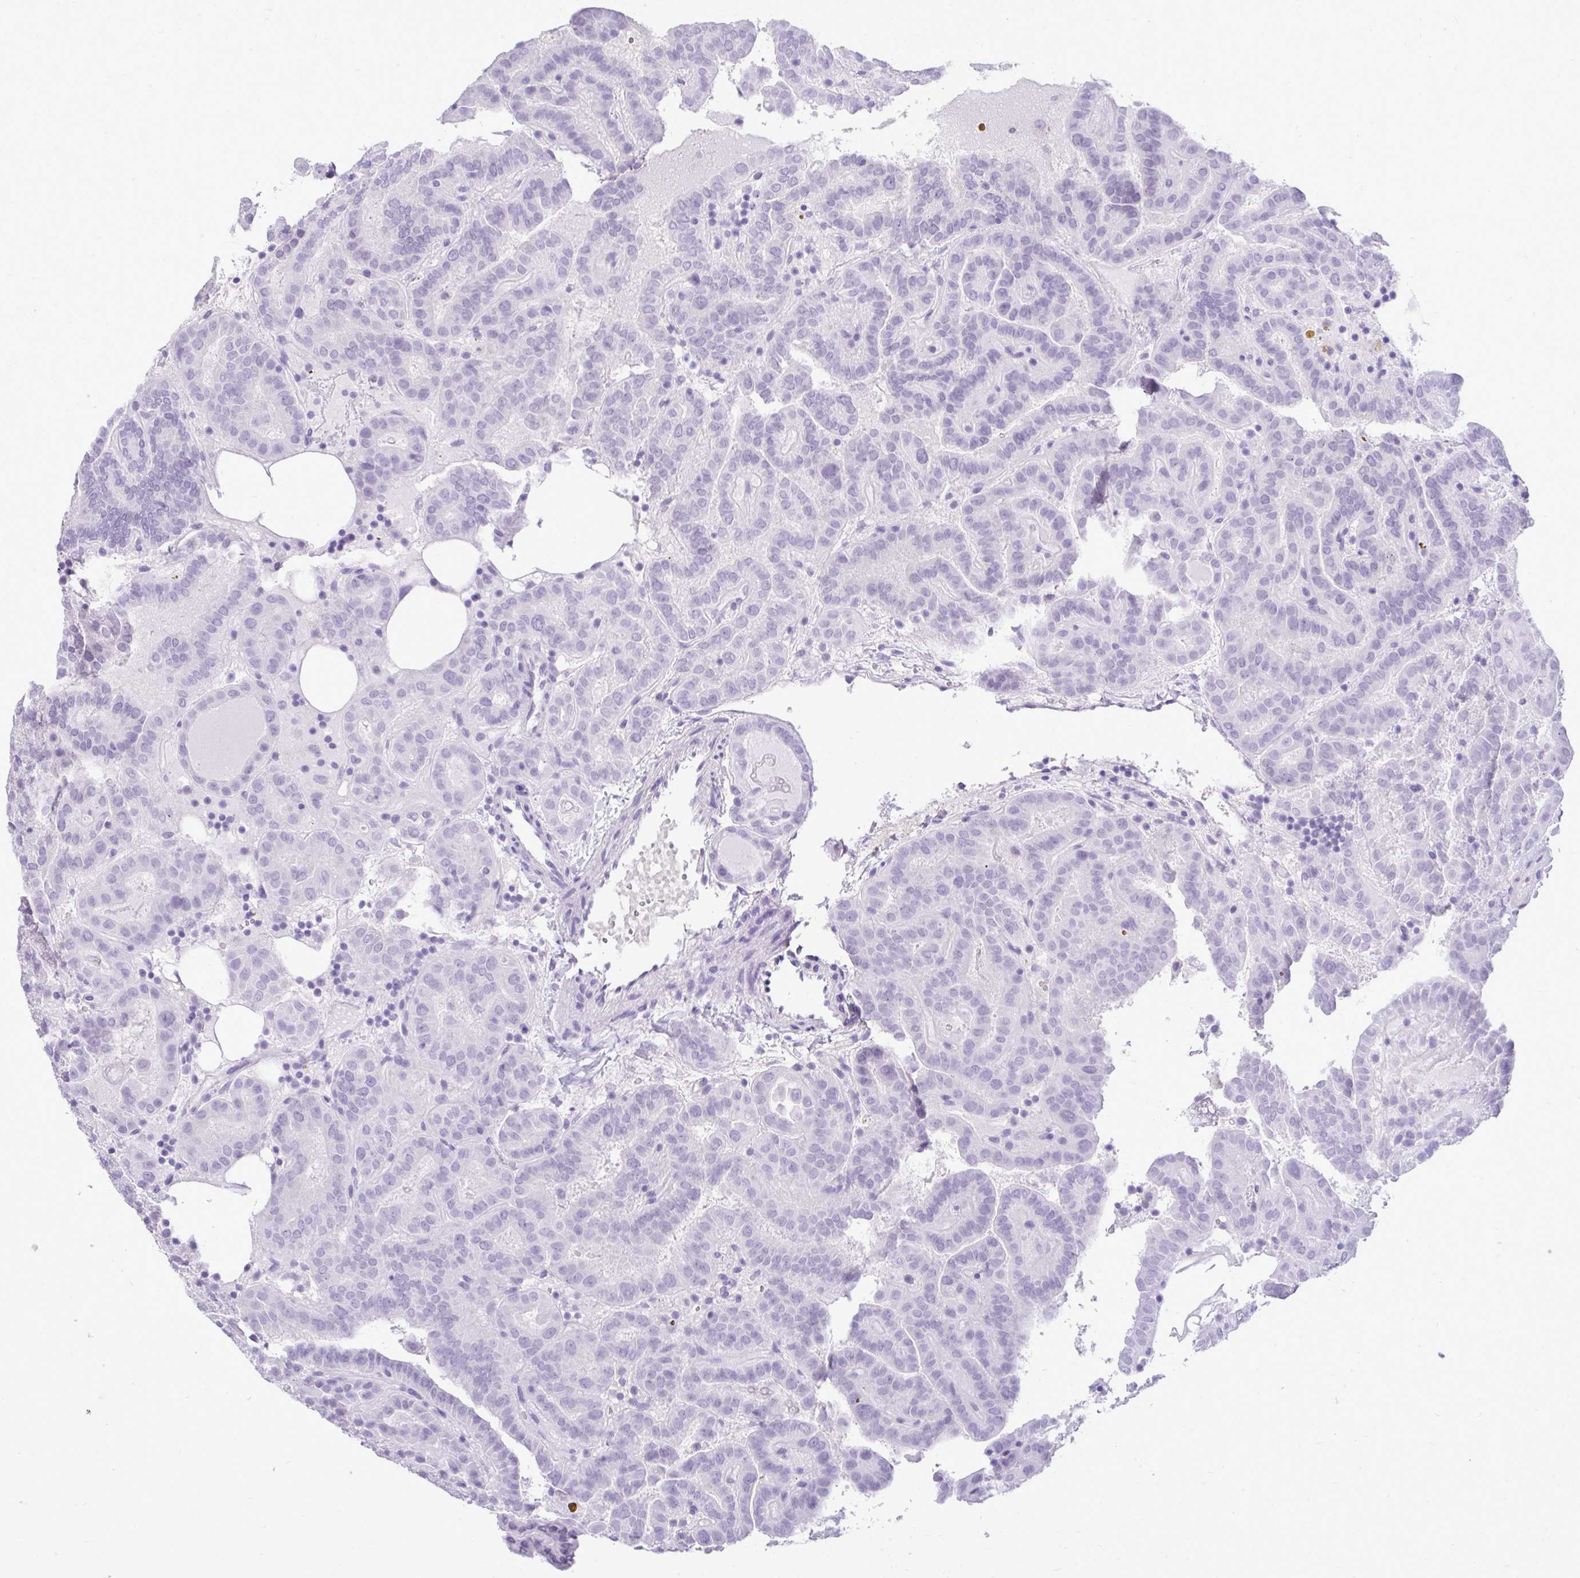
{"staining": {"intensity": "negative", "quantity": "none", "location": "none"}, "tissue": "thyroid cancer", "cell_type": "Tumor cells", "image_type": "cancer", "snomed": [{"axis": "morphology", "description": "Papillary adenocarcinoma, NOS"}, {"axis": "topography", "description": "Thyroid gland"}], "caption": "IHC micrograph of neoplastic tissue: thyroid cancer stained with DAB shows no significant protein expression in tumor cells. The staining is performed using DAB brown chromogen with nuclei counter-stained in using hematoxylin.", "gene": "PRM2", "patient": {"sex": "female", "age": 46}}